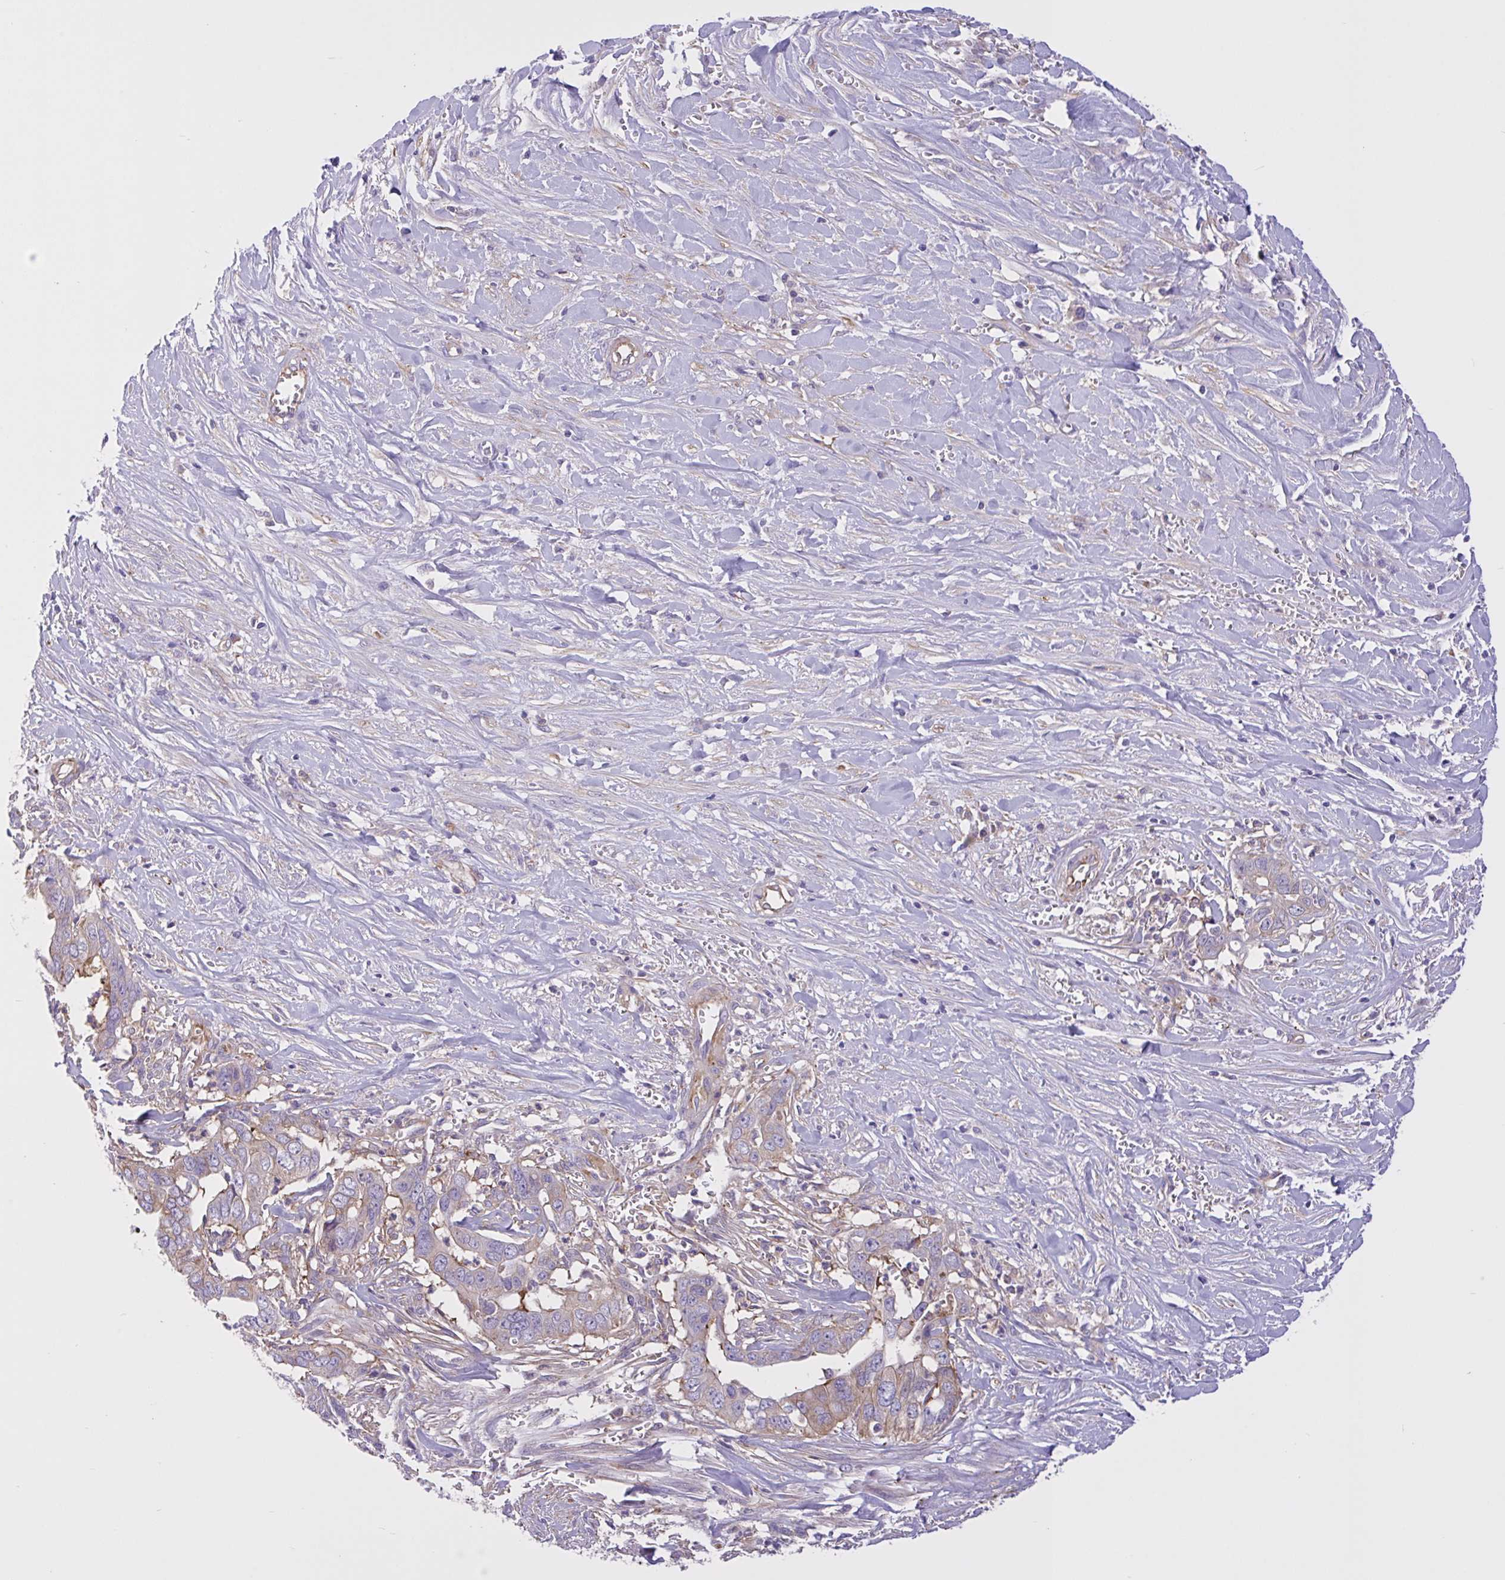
{"staining": {"intensity": "weak", "quantity": "25%-75%", "location": "cytoplasmic/membranous"}, "tissue": "liver cancer", "cell_type": "Tumor cells", "image_type": "cancer", "snomed": [{"axis": "morphology", "description": "Cholangiocarcinoma"}, {"axis": "topography", "description": "Liver"}], "caption": "This image reveals IHC staining of human liver cancer (cholangiocarcinoma), with low weak cytoplasmic/membranous positivity in about 25%-75% of tumor cells.", "gene": "OR51M1", "patient": {"sex": "female", "age": 79}}